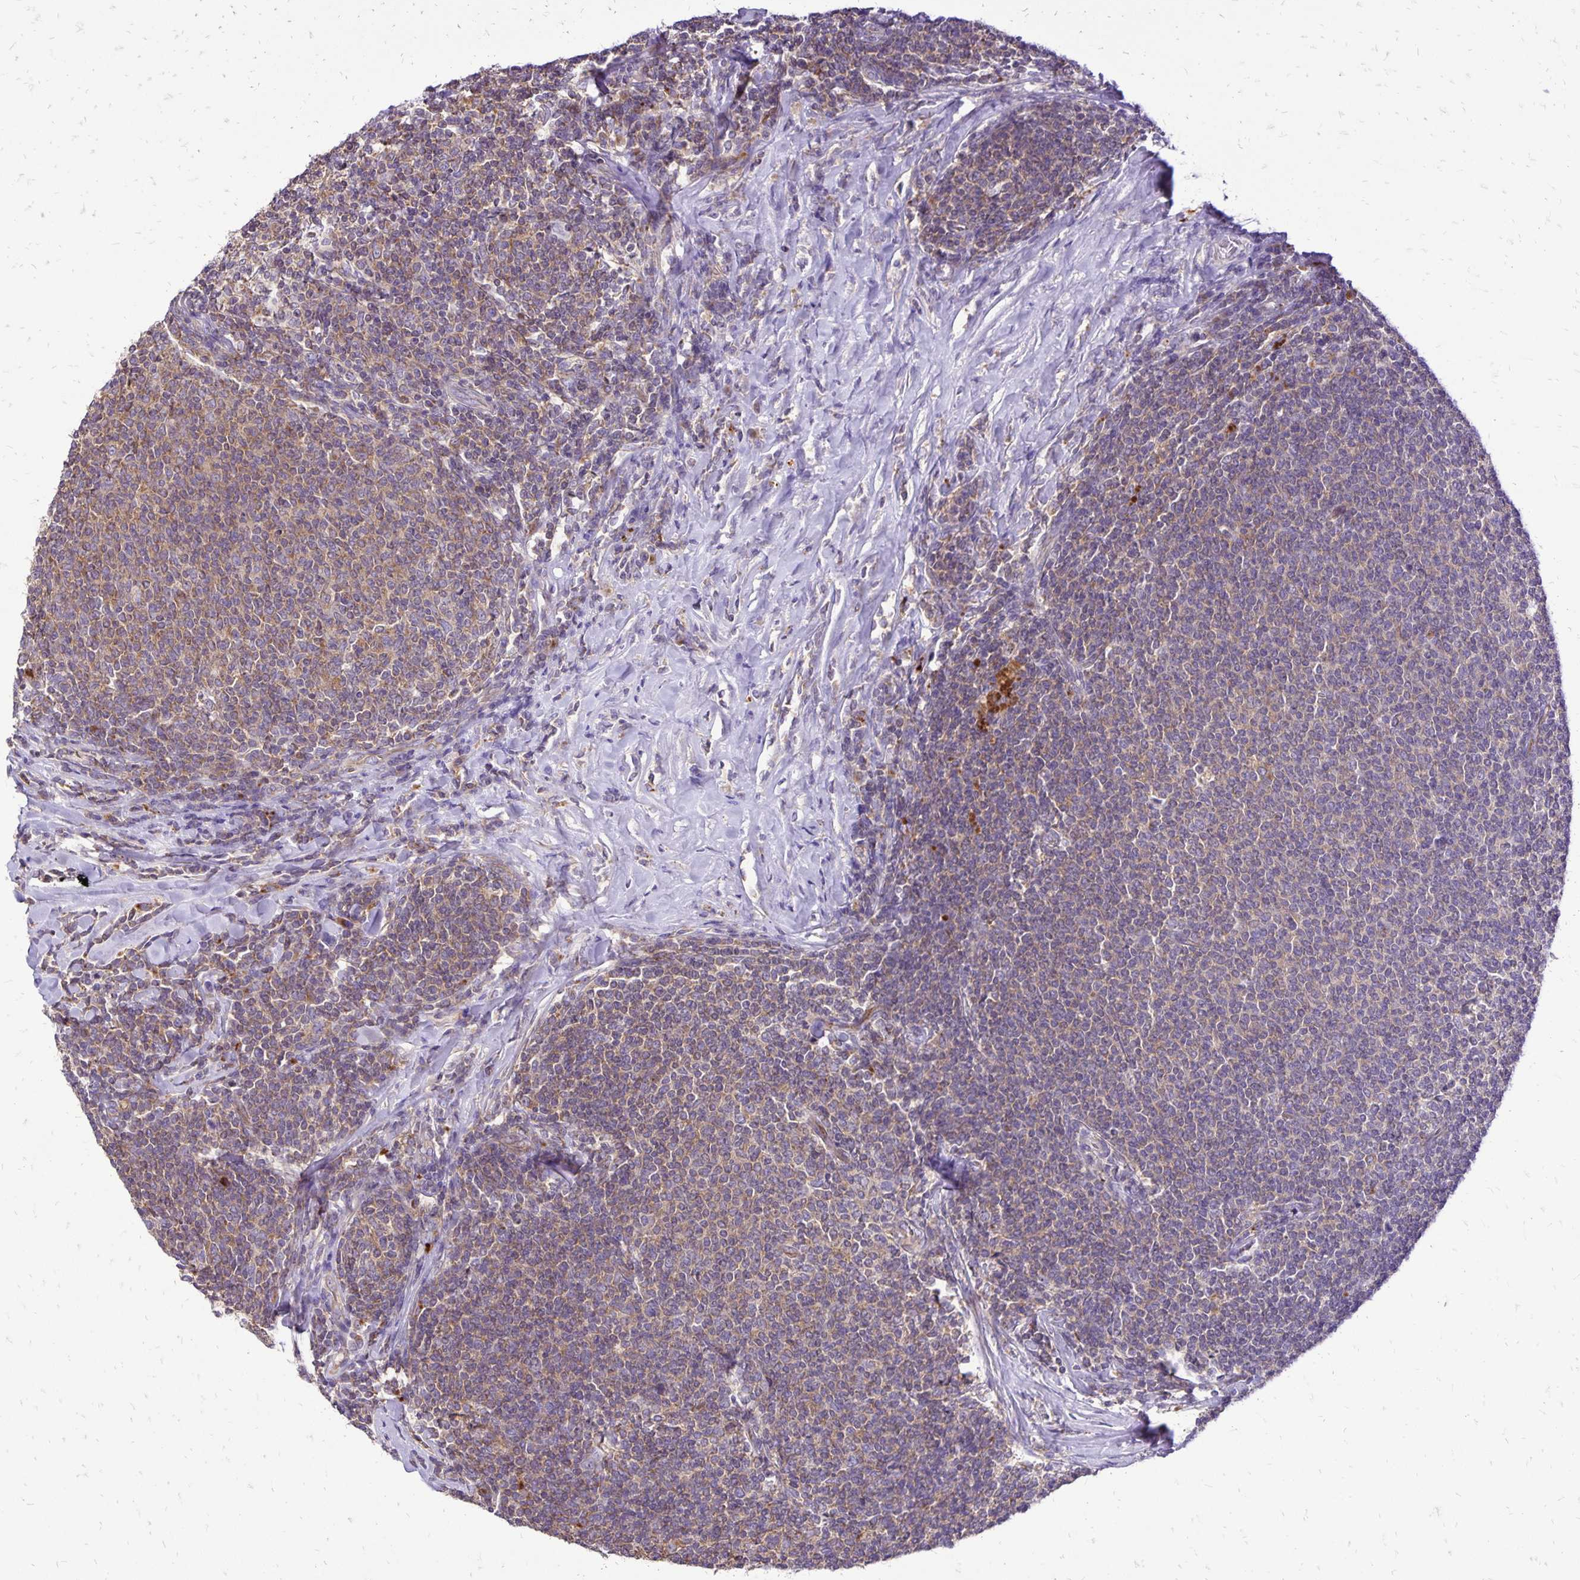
{"staining": {"intensity": "negative", "quantity": "none", "location": "none"}, "tissue": "lymphoma", "cell_type": "Tumor cells", "image_type": "cancer", "snomed": [{"axis": "morphology", "description": "Malignant lymphoma, non-Hodgkin's type, Low grade"}, {"axis": "topography", "description": "Lymph node"}], "caption": "The micrograph demonstrates no staining of tumor cells in malignant lymphoma, non-Hodgkin's type (low-grade).", "gene": "EIF5A", "patient": {"sex": "male", "age": 52}}